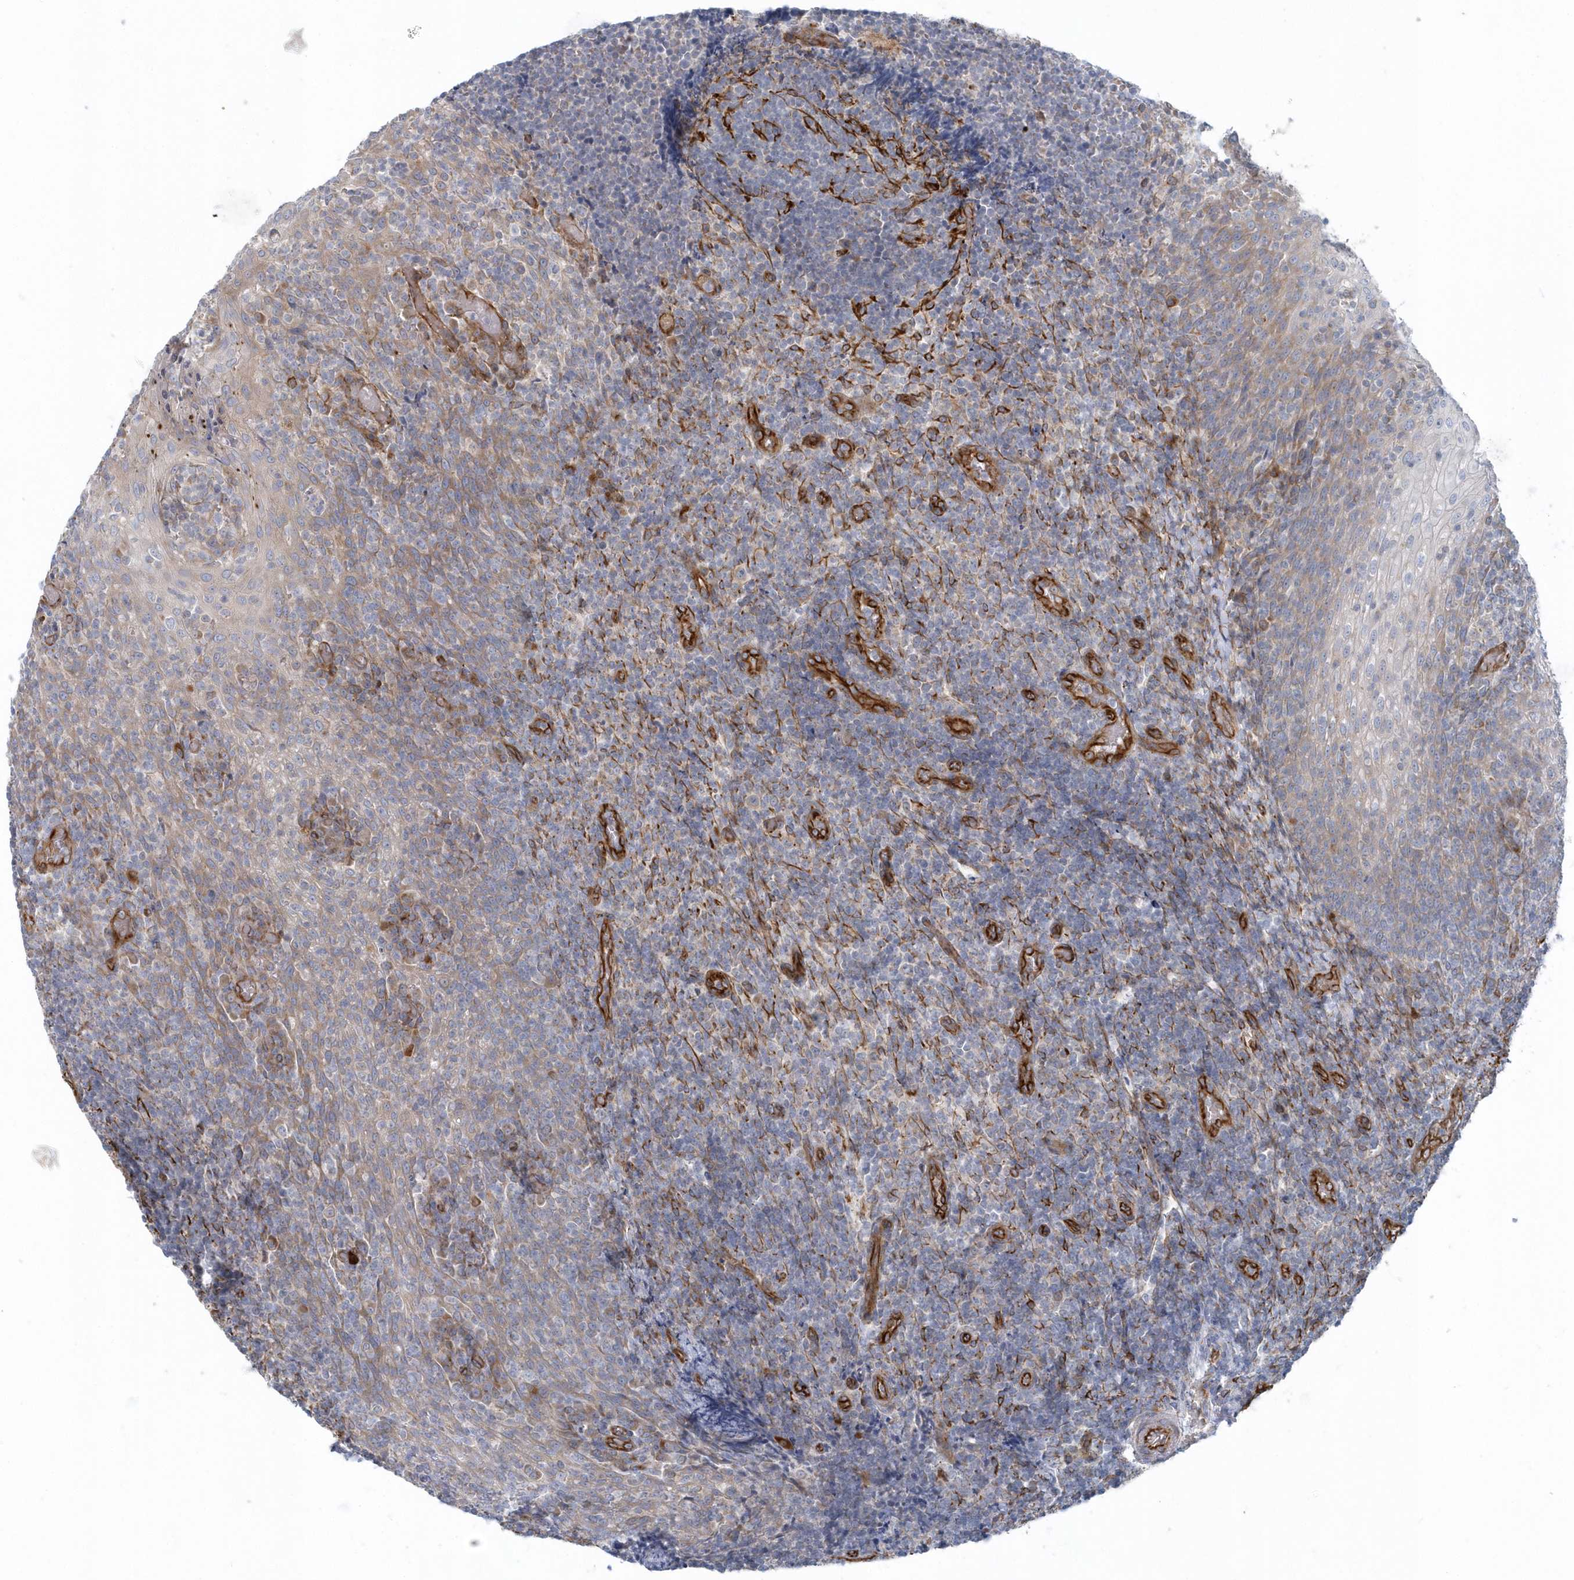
{"staining": {"intensity": "negative", "quantity": "none", "location": "none"}, "tissue": "tonsil", "cell_type": "Germinal center cells", "image_type": "normal", "snomed": [{"axis": "morphology", "description": "Normal tissue, NOS"}, {"axis": "topography", "description": "Tonsil"}], "caption": "Germinal center cells show no significant expression in benign tonsil. (DAB (3,3'-diaminobenzidine) immunohistochemistry visualized using brightfield microscopy, high magnification).", "gene": "GPR152", "patient": {"sex": "female", "age": 19}}